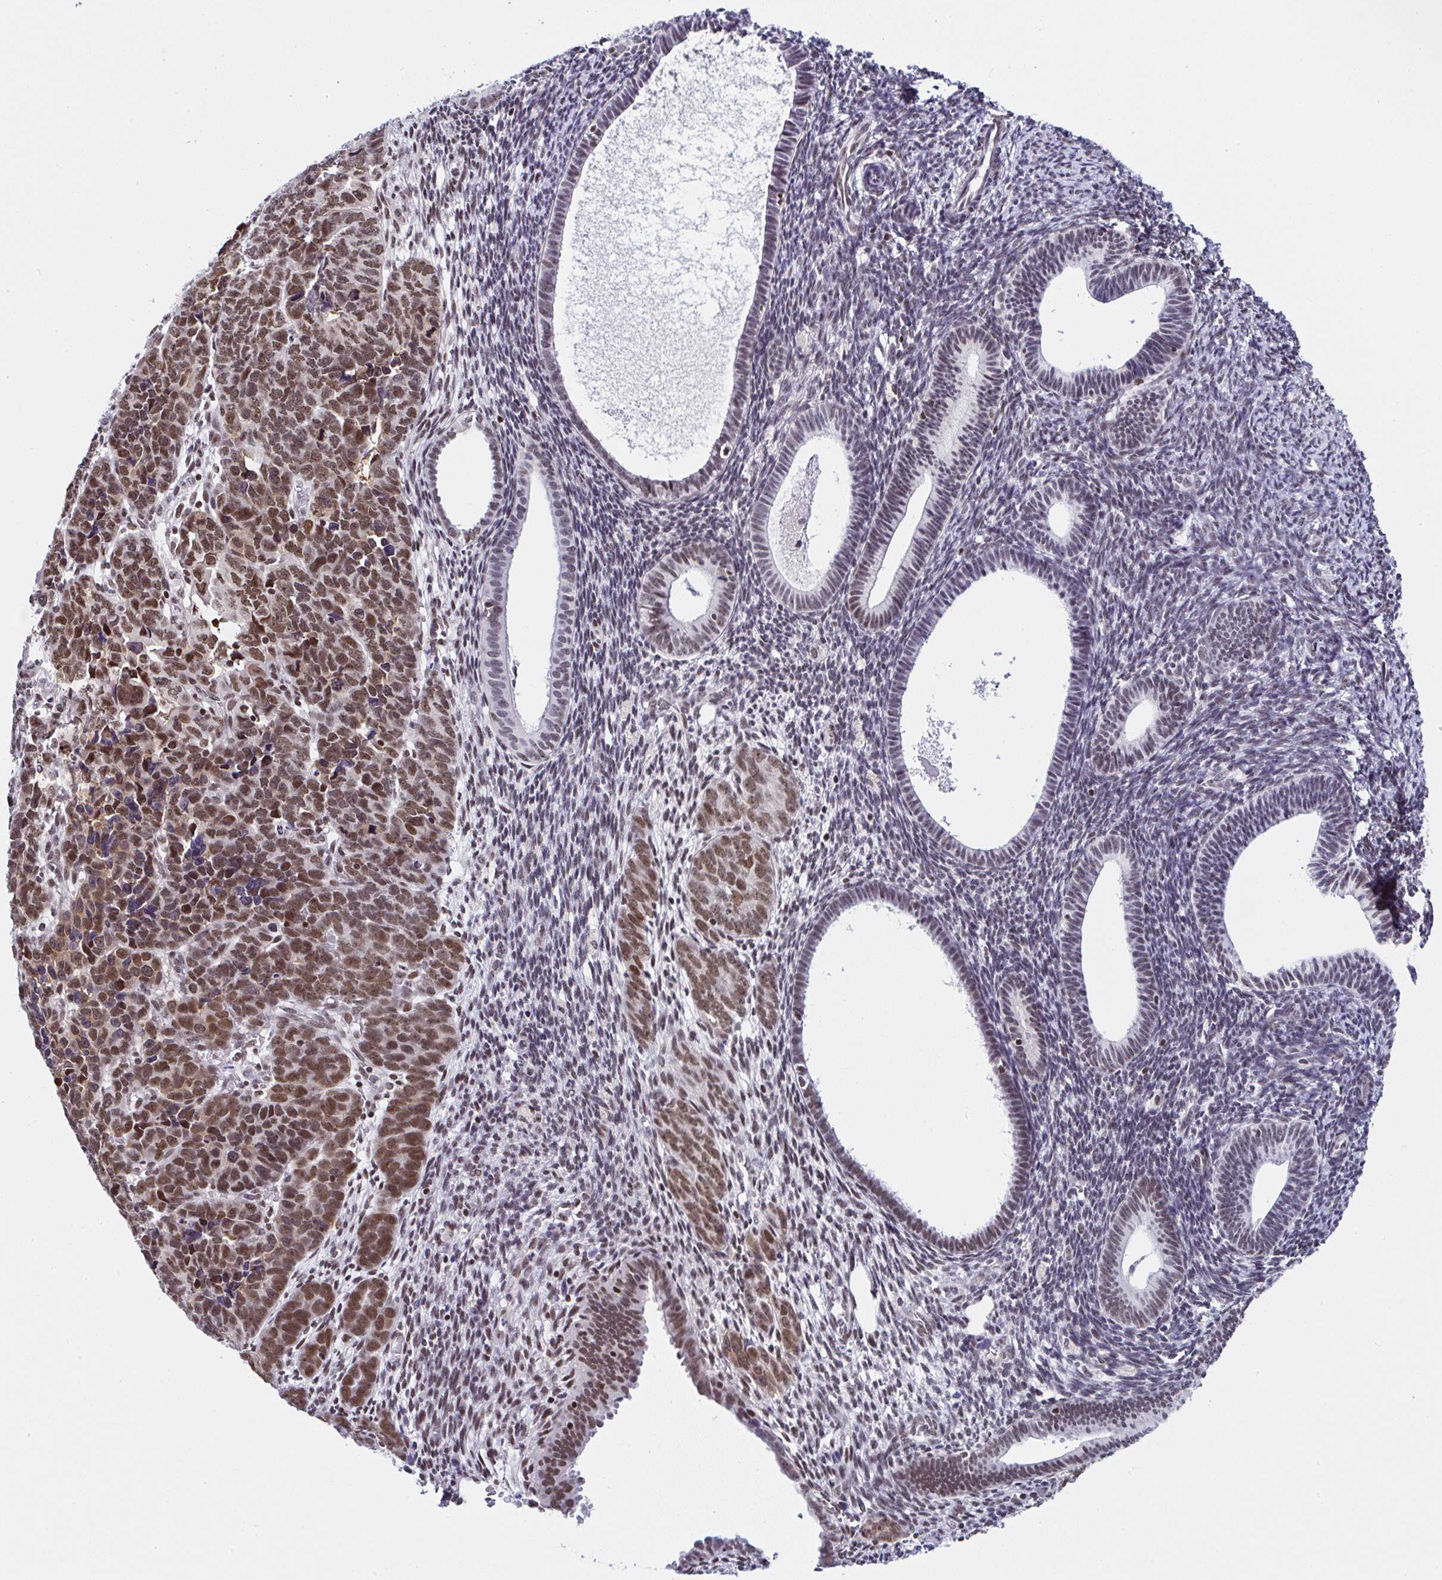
{"staining": {"intensity": "moderate", "quantity": ">75%", "location": "nuclear"}, "tissue": "endometrial cancer", "cell_type": "Tumor cells", "image_type": "cancer", "snomed": [{"axis": "morphology", "description": "Adenocarcinoma, NOS"}, {"axis": "topography", "description": "Endometrium"}], "caption": "Moderate nuclear protein staining is seen in about >75% of tumor cells in endometrial adenocarcinoma.", "gene": "DR1", "patient": {"sex": "female", "age": 82}}